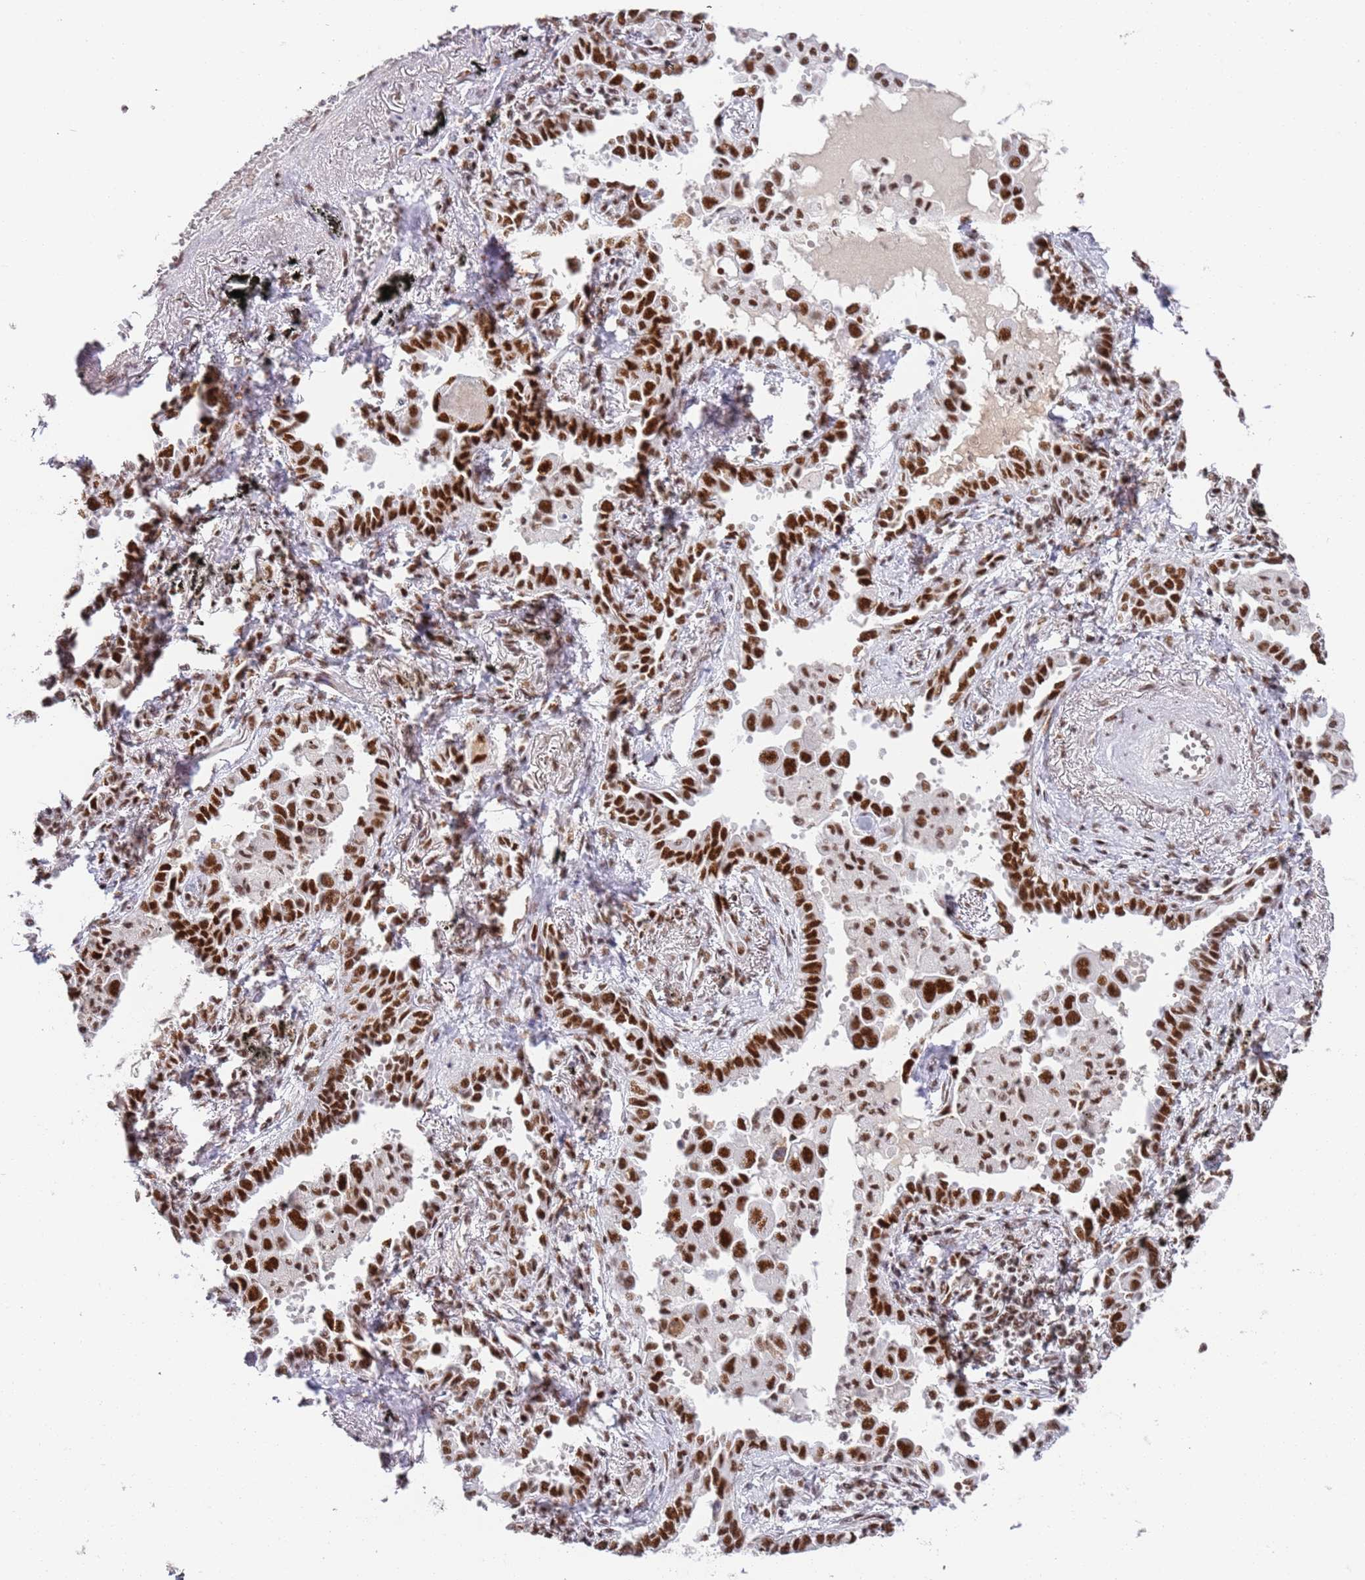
{"staining": {"intensity": "strong", "quantity": ">75%", "location": "nuclear"}, "tissue": "lung cancer", "cell_type": "Tumor cells", "image_type": "cancer", "snomed": [{"axis": "morphology", "description": "Adenocarcinoma, NOS"}, {"axis": "topography", "description": "Lung"}], "caption": "Immunohistochemical staining of lung cancer (adenocarcinoma) shows strong nuclear protein staining in approximately >75% of tumor cells.", "gene": "AKAP8L", "patient": {"sex": "male", "age": 67}}